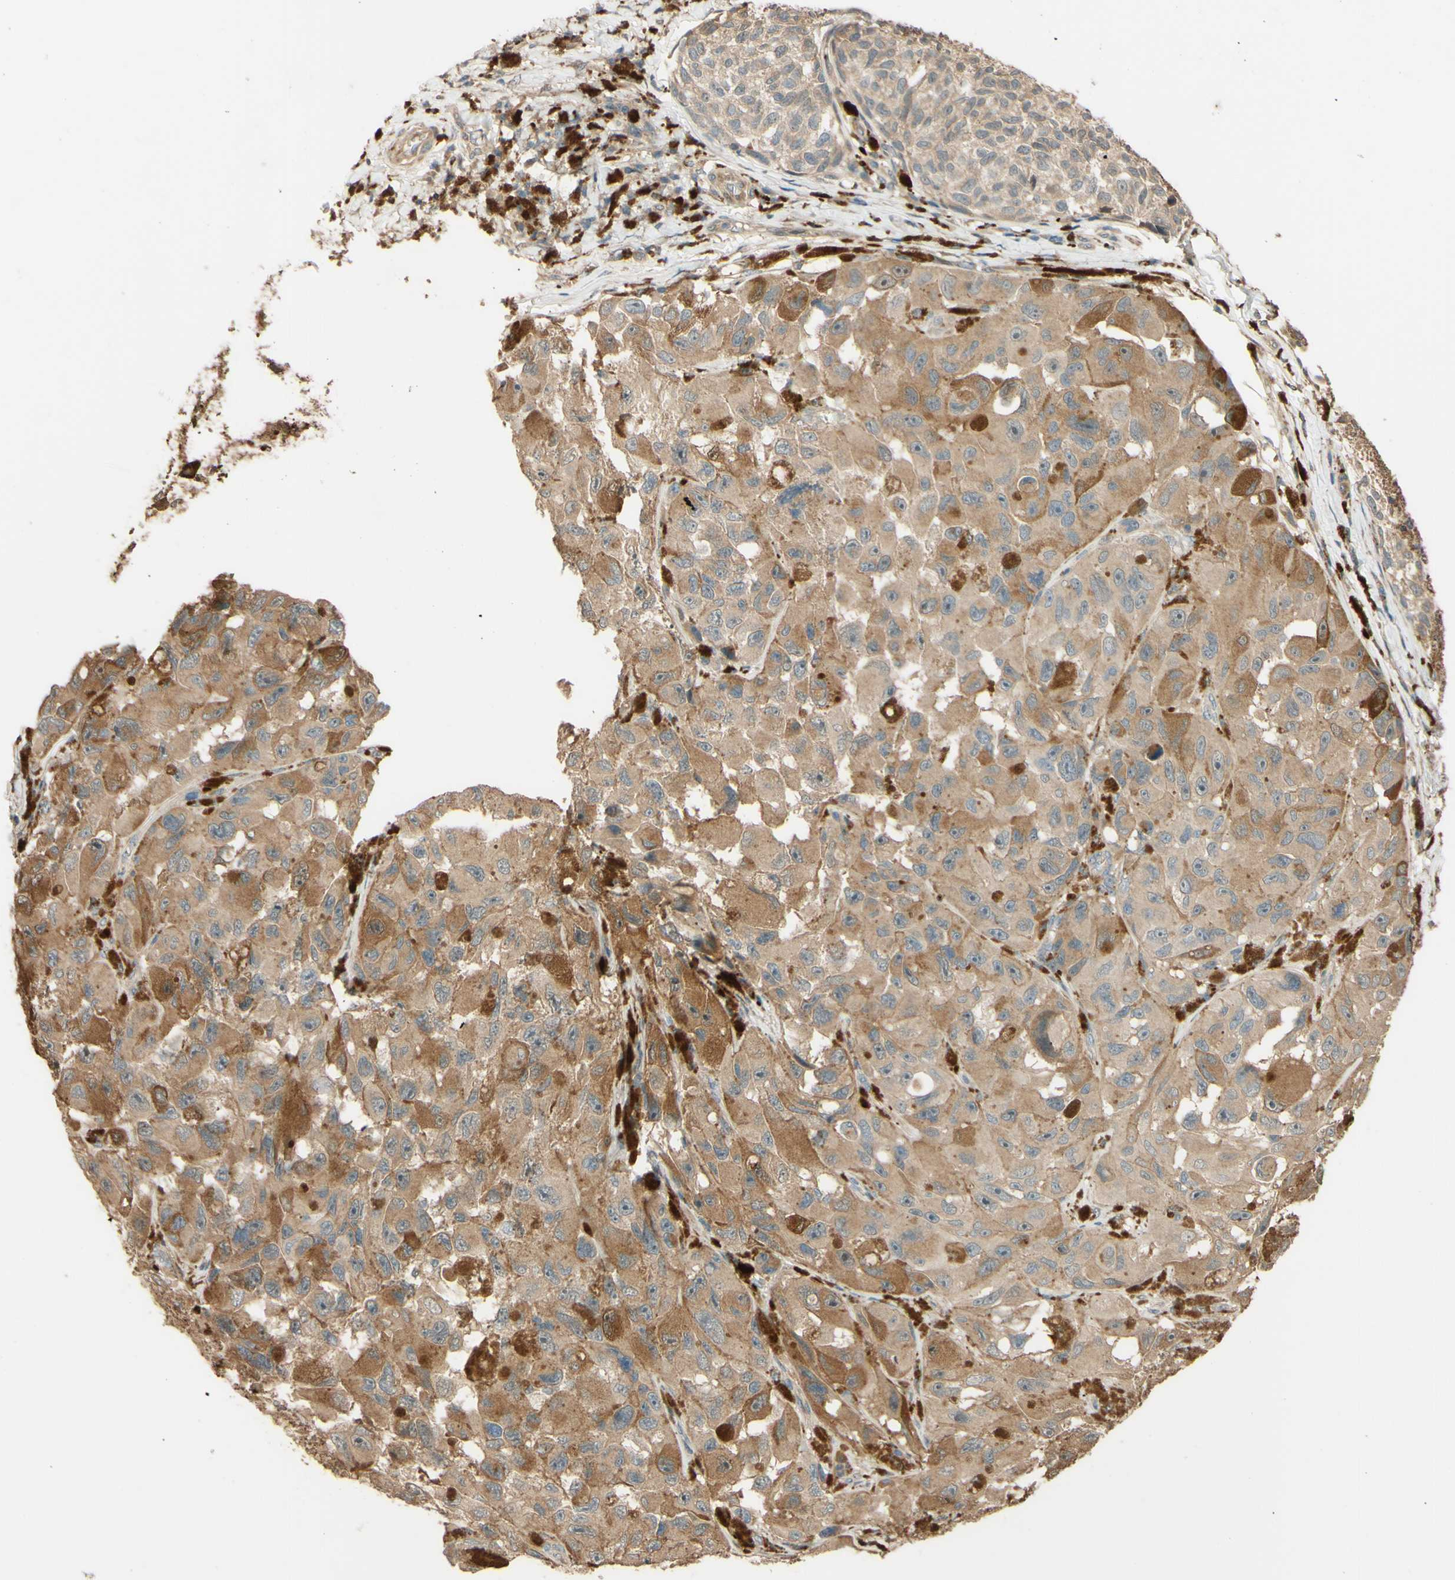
{"staining": {"intensity": "moderate", "quantity": ">75%", "location": "cytoplasmic/membranous"}, "tissue": "melanoma", "cell_type": "Tumor cells", "image_type": "cancer", "snomed": [{"axis": "morphology", "description": "Malignant melanoma, NOS"}, {"axis": "topography", "description": "Skin"}], "caption": "The photomicrograph displays a brown stain indicating the presence of a protein in the cytoplasmic/membranous of tumor cells in malignant melanoma. The protein of interest is shown in brown color, while the nuclei are stained blue.", "gene": "RNF19A", "patient": {"sex": "female", "age": 73}}